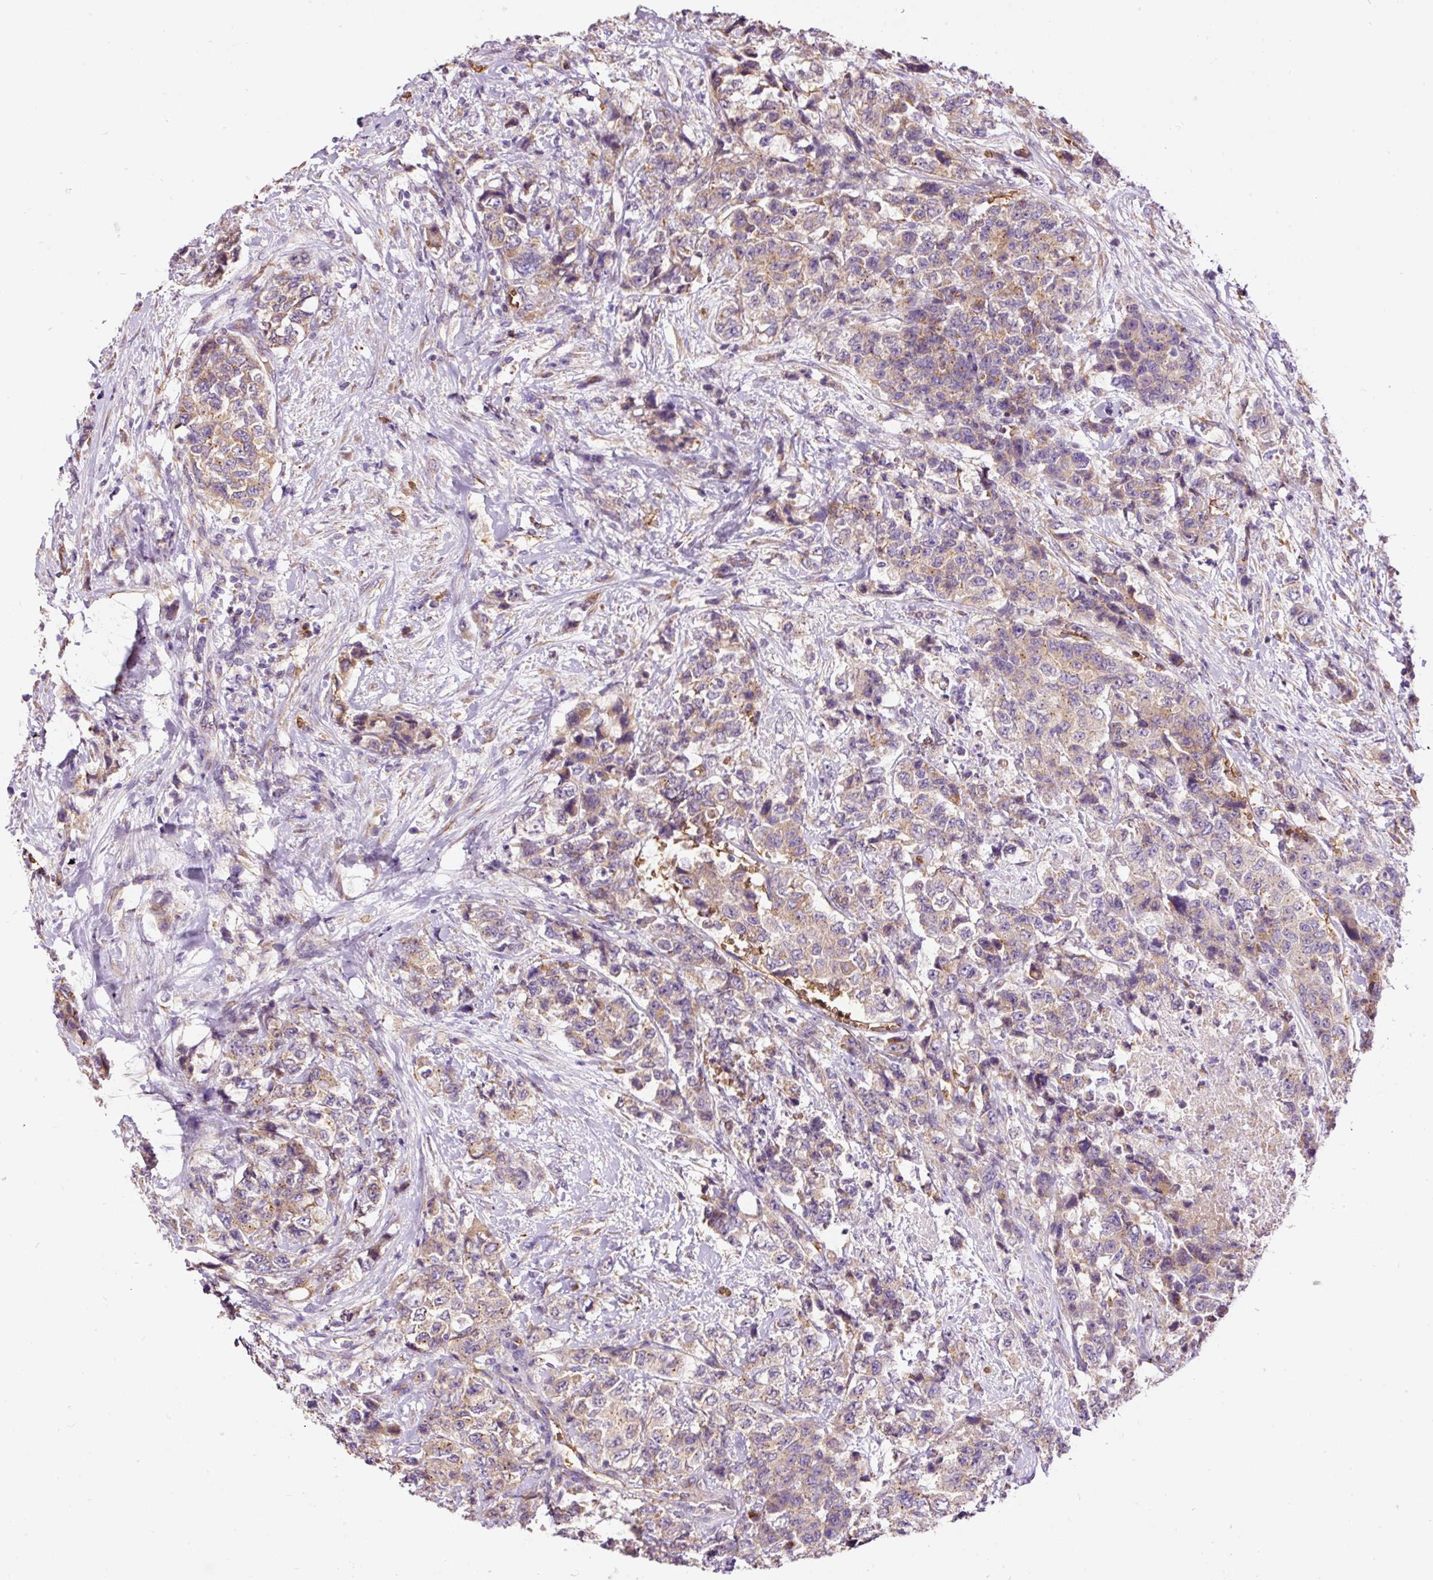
{"staining": {"intensity": "moderate", "quantity": ">75%", "location": "cytoplasmic/membranous"}, "tissue": "urothelial cancer", "cell_type": "Tumor cells", "image_type": "cancer", "snomed": [{"axis": "morphology", "description": "Urothelial carcinoma, High grade"}, {"axis": "topography", "description": "Urinary bladder"}], "caption": "Moderate cytoplasmic/membranous protein staining is present in approximately >75% of tumor cells in high-grade urothelial carcinoma.", "gene": "PRRC2A", "patient": {"sex": "female", "age": 78}}